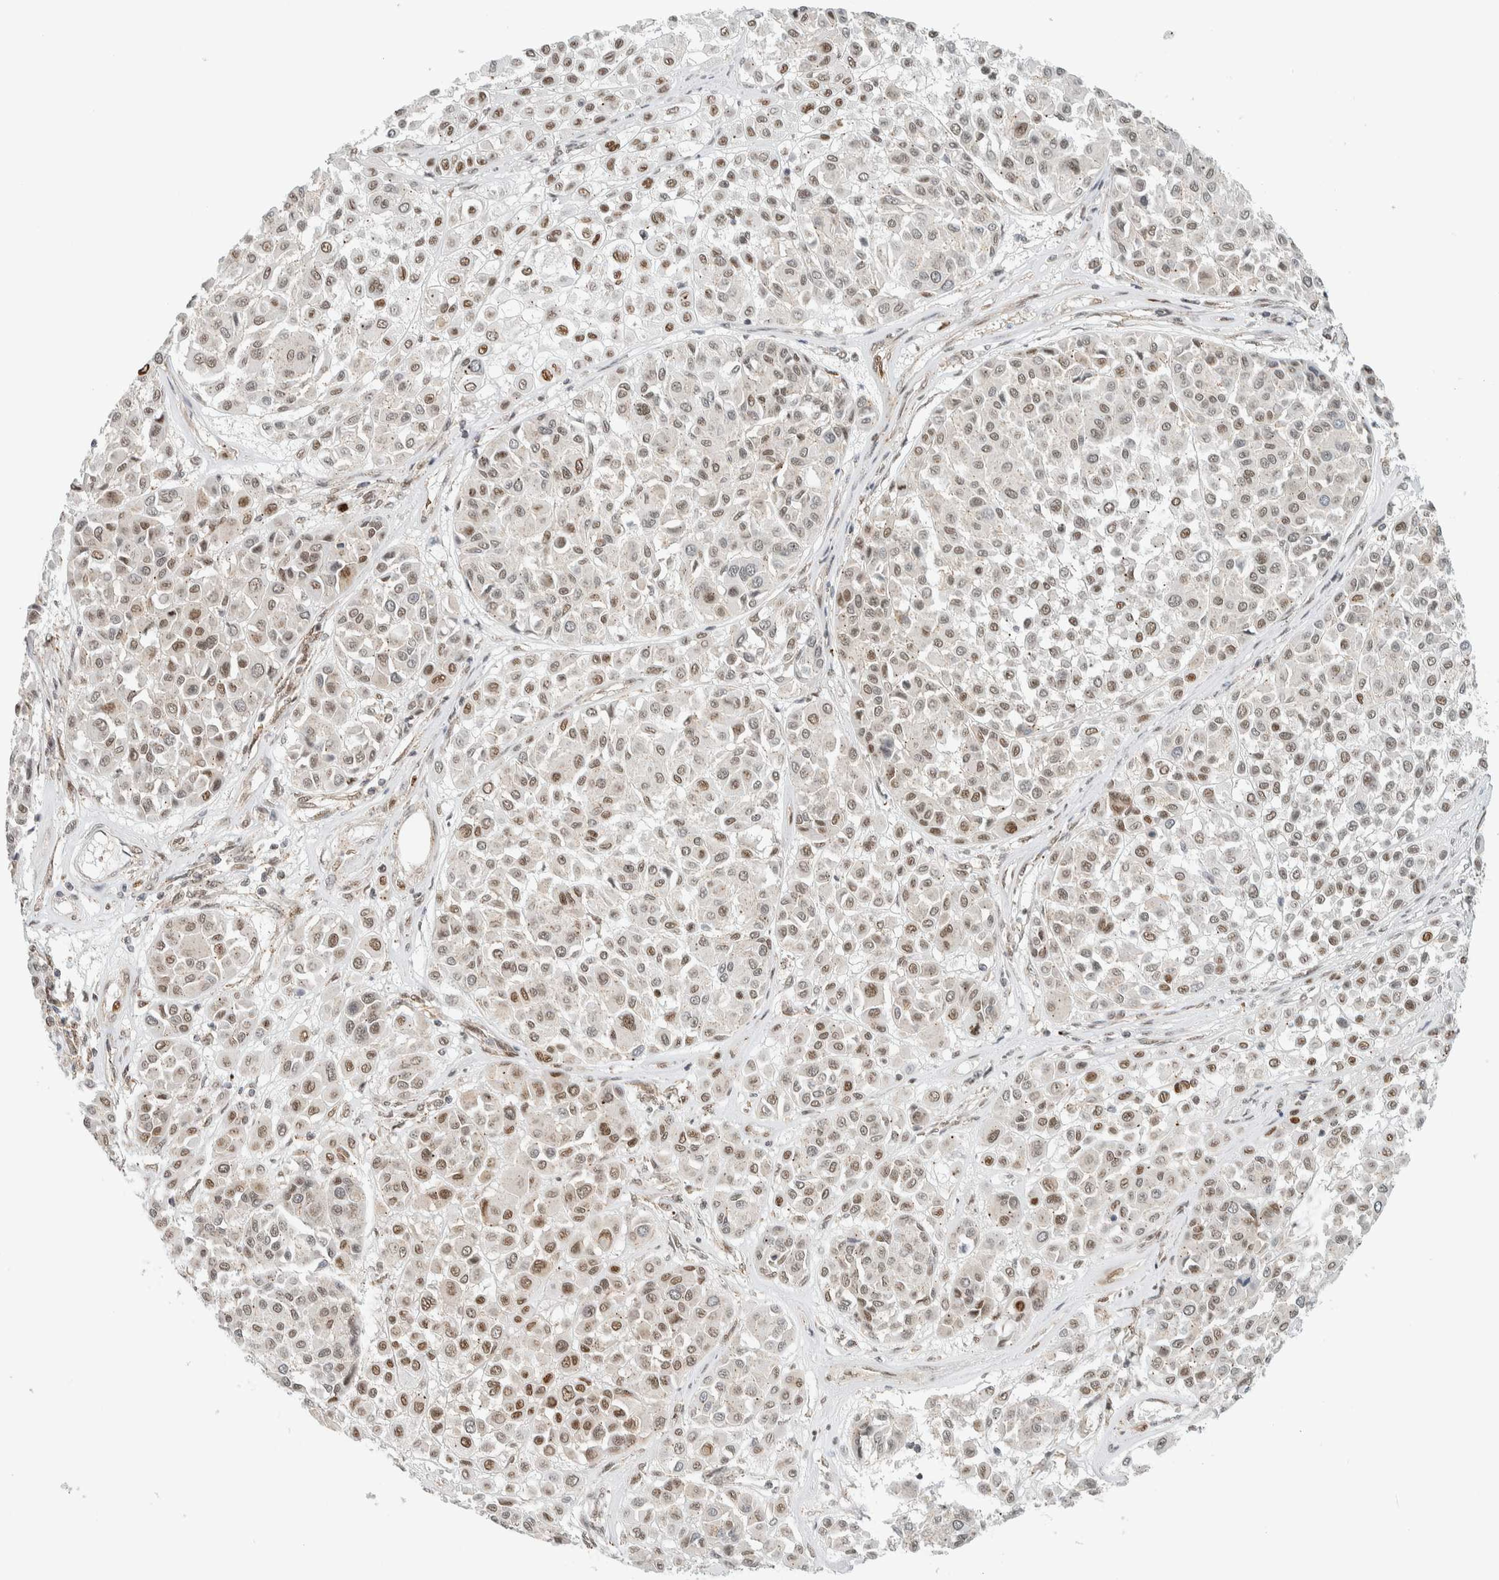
{"staining": {"intensity": "moderate", "quantity": ">75%", "location": "nuclear"}, "tissue": "melanoma", "cell_type": "Tumor cells", "image_type": "cancer", "snomed": [{"axis": "morphology", "description": "Malignant melanoma, Metastatic site"}, {"axis": "topography", "description": "Soft tissue"}], "caption": "A high-resolution image shows IHC staining of melanoma, which displays moderate nuclear staining in approximately >75% of tumor cells. (brown staining indicates protein expression, while blue staining denotes nuclei).", "gene": "TFE3", "patient": {"sex": "male", "age": 41}}